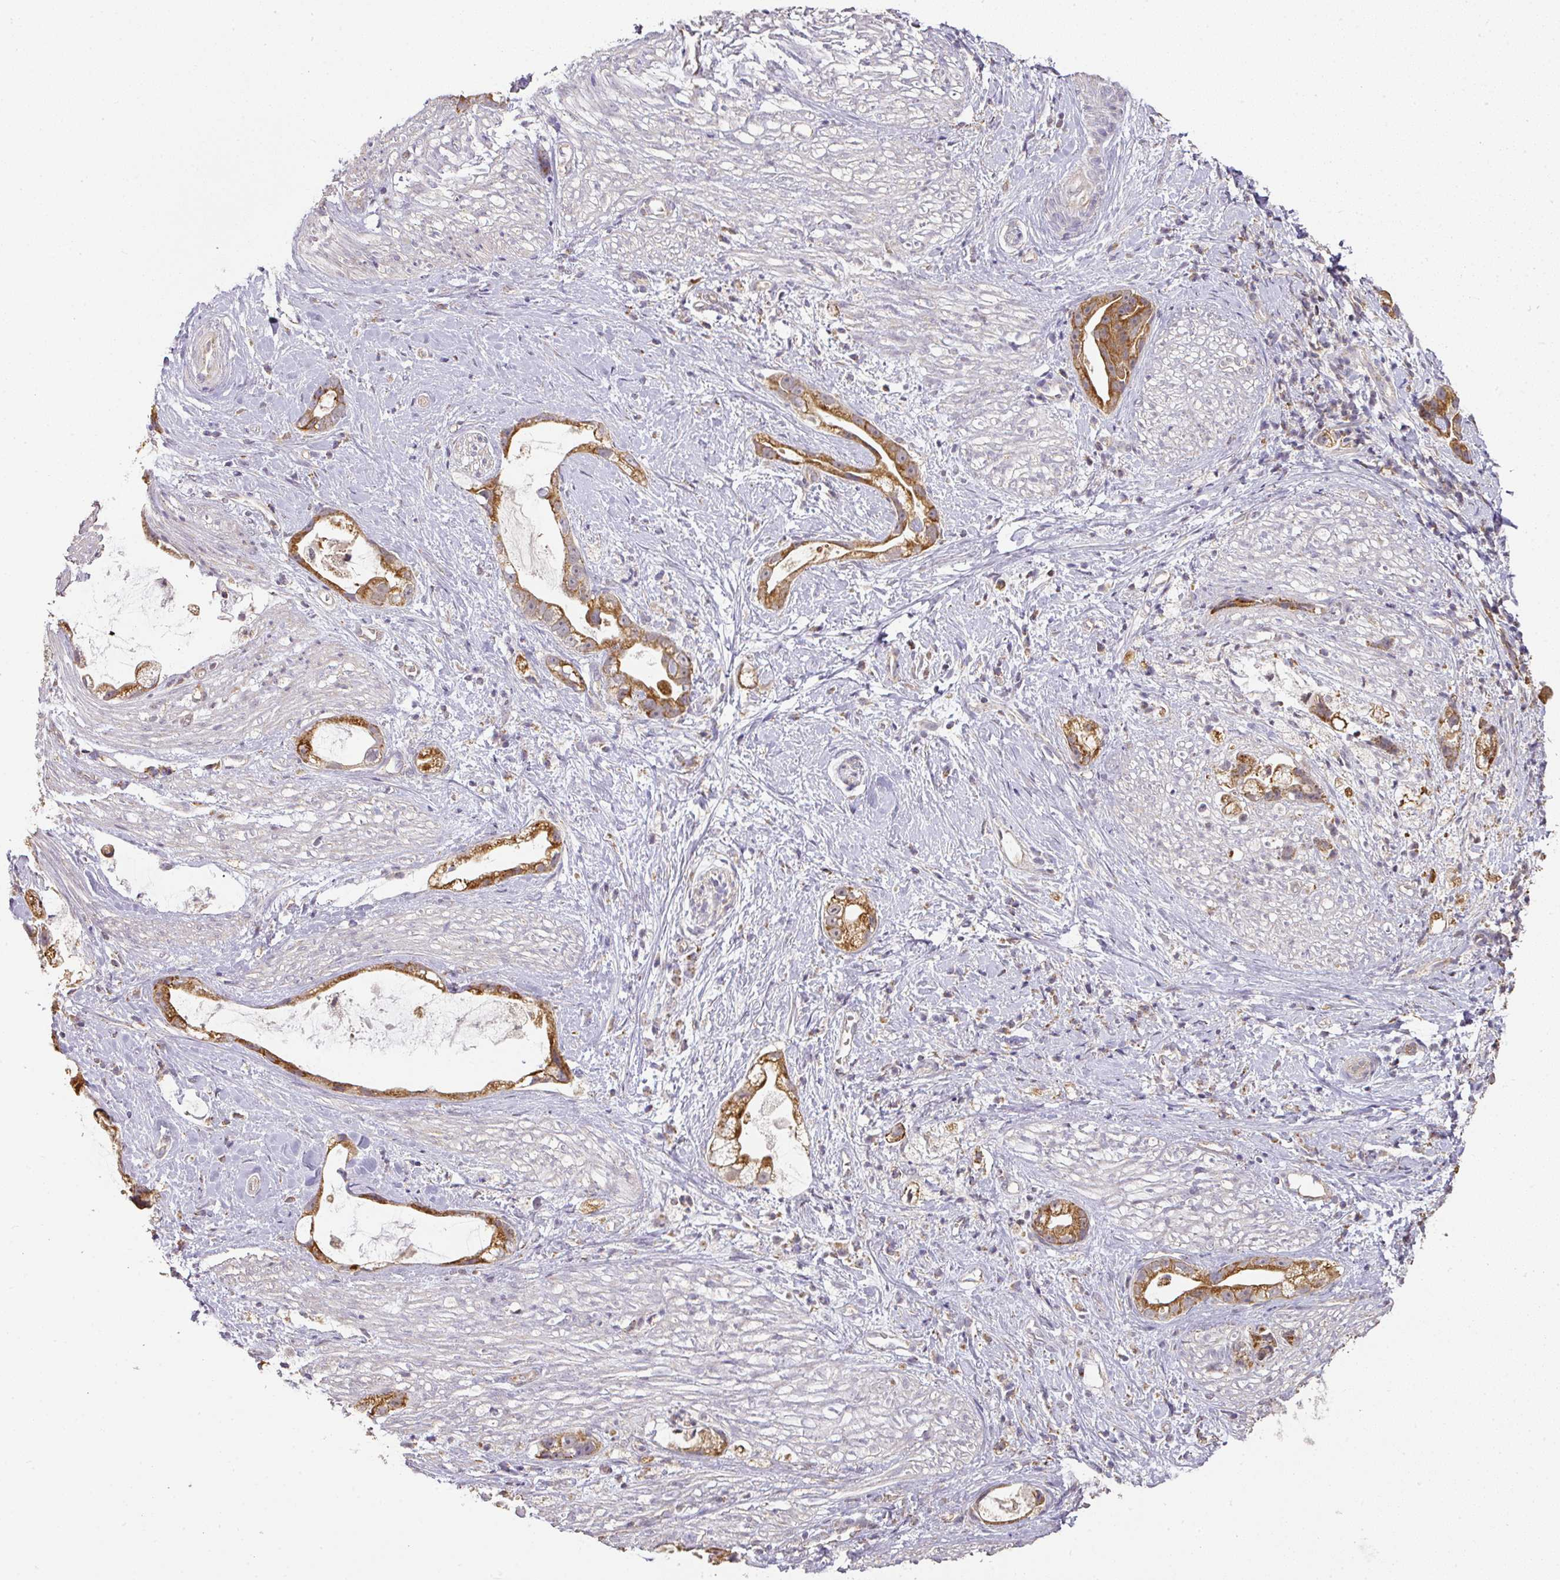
{"staining": {"intensity": "strong", "quantity": ">75%", "location": "cytoplasmic/membranous"}, "tissue": "stomach cancer", "cell_type": "Tumor cells", "image_type": "cancer", "snomed": [{"axis": "morphology", "description": "Adenocarcinoma, NOS"}, {"axis": "topography", "description": "Stomach"}], "caption": "The photomicrograph exhibits staining of stomach adenocarcinoma, revealing strong cytoplasmic/membranous protein positivity (brown color) within tumor cells. Using DAB (3,3'-diaminobenzidine) (brown) and hematoxylin (blue) stains, captured at high magnification using brightfield microscopy.", "gene": "MYOM2", "patient": {"sex": "male", "age": 55}}